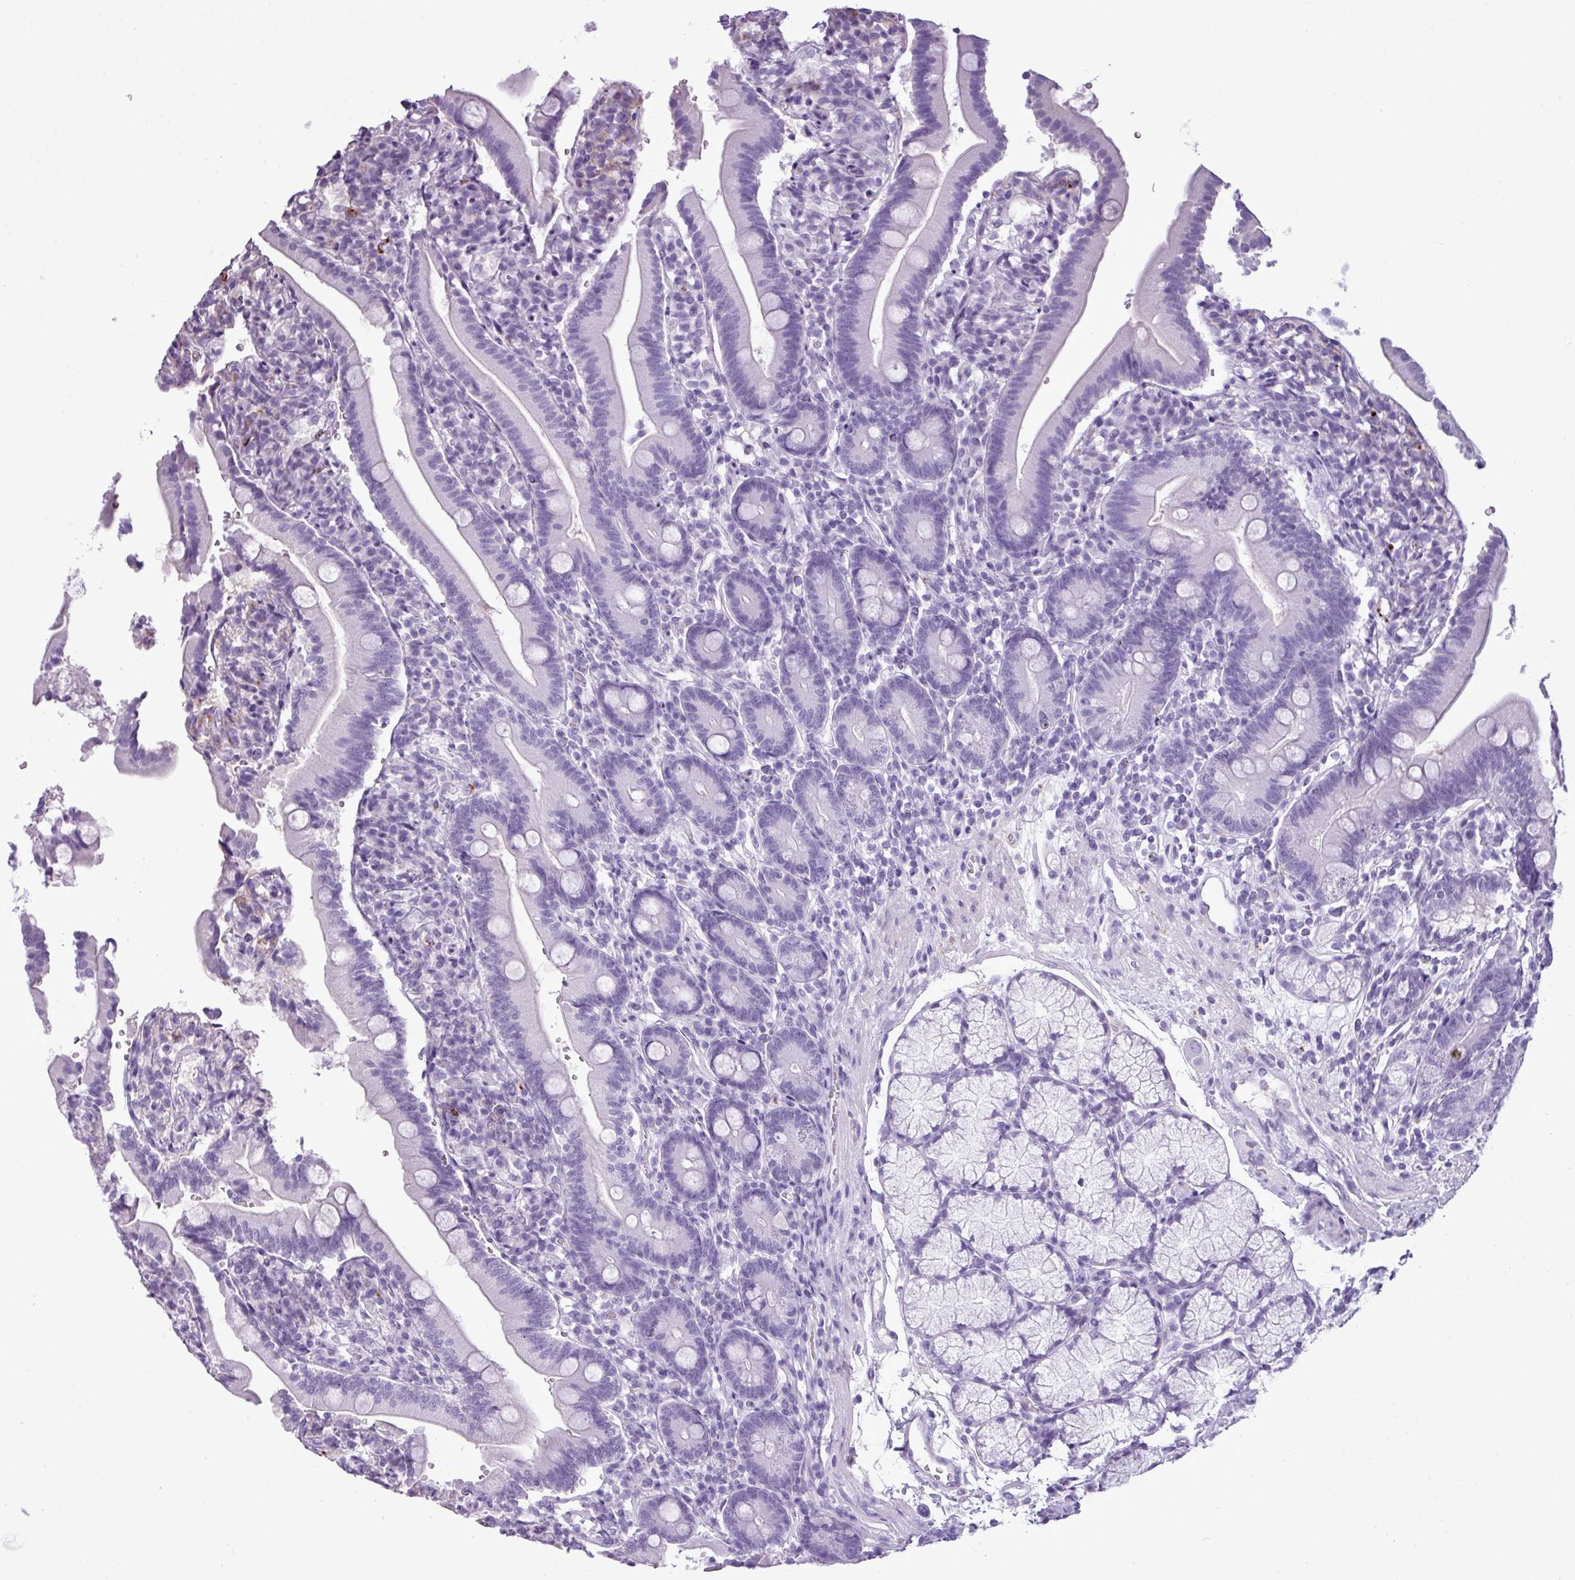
{"staining": {"intensity": "negative", "quantity": "none", "location": "none"}, "tissue": "duodenum", "cell_type": "Glandular cells", "image_type": "normal", "snomed": [{"axis": "morphology", "description": "Normal tissue, NOS"}, {"axis": "topography", "description": "Duodenum"}], "caption": "A photomicrograph of duodenum stained for a protein exhibits no brown staining in glandular cells. (Immunohistochemistry (ihc), brightfield microscopy, high magnification).", "gene": "RBMXL2", "patient": {"sex": "female", "age": 67}}